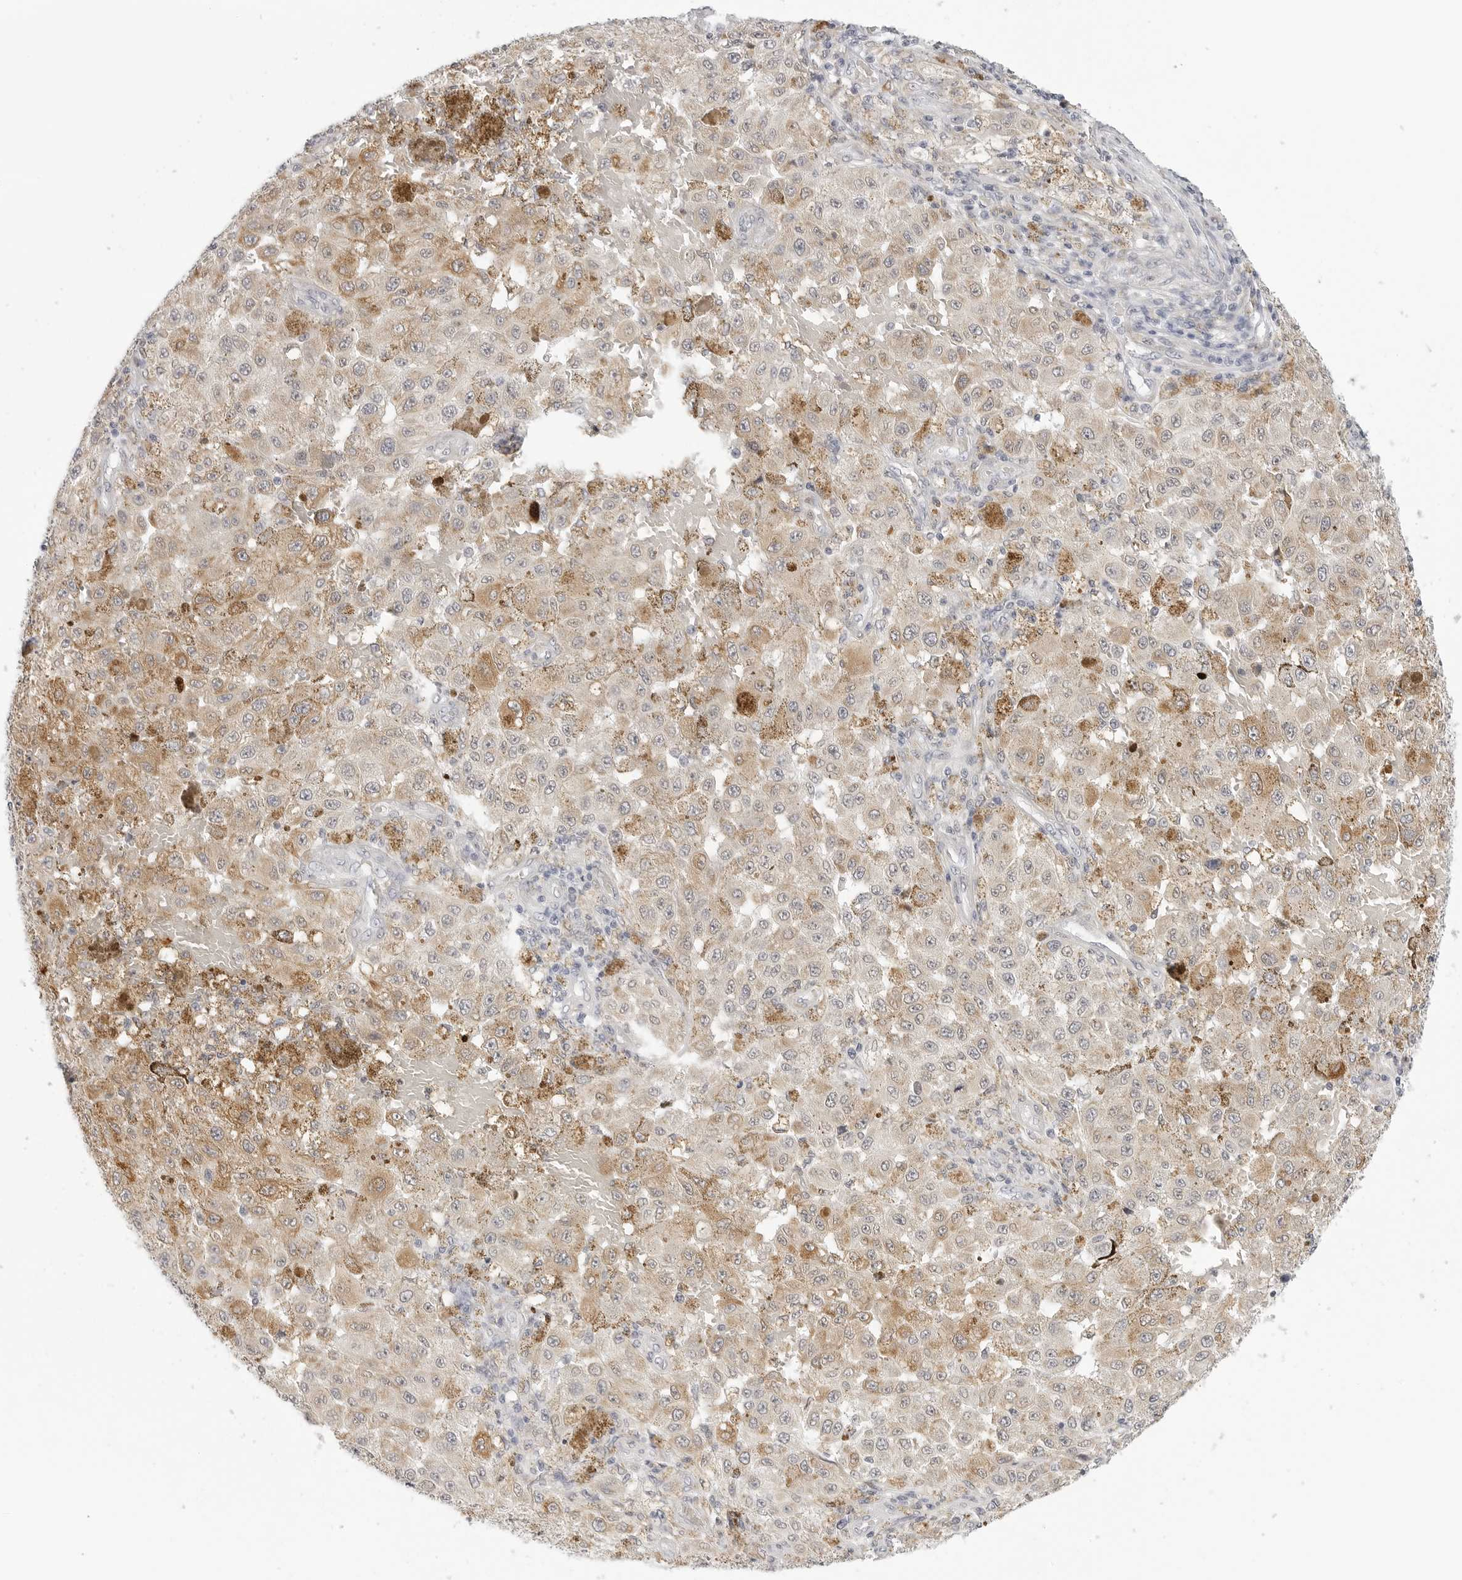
{"staining": {"intensity": "weak", "quantity": "25%-75%", "location": "cytoplasmic/membranous"}, "tissue": "melanoma", "cell_type": "Tumor cells", "image_type": "cancer", "snomed": [{"axis": "morphology", "description": "Malignant melanoma, NOS"}, {"axis": "topography", "description": "Skin"}], "caption": "A histopathology image of human melanoma stained for a protein reveals weak cytoplasmic/membranous brown staining in tumor cells. (brown staining indicates protein expression, while blue staining denotes nuclei).", "gene": "THEM4", "patient": {"sex": "female", "age": 64}}